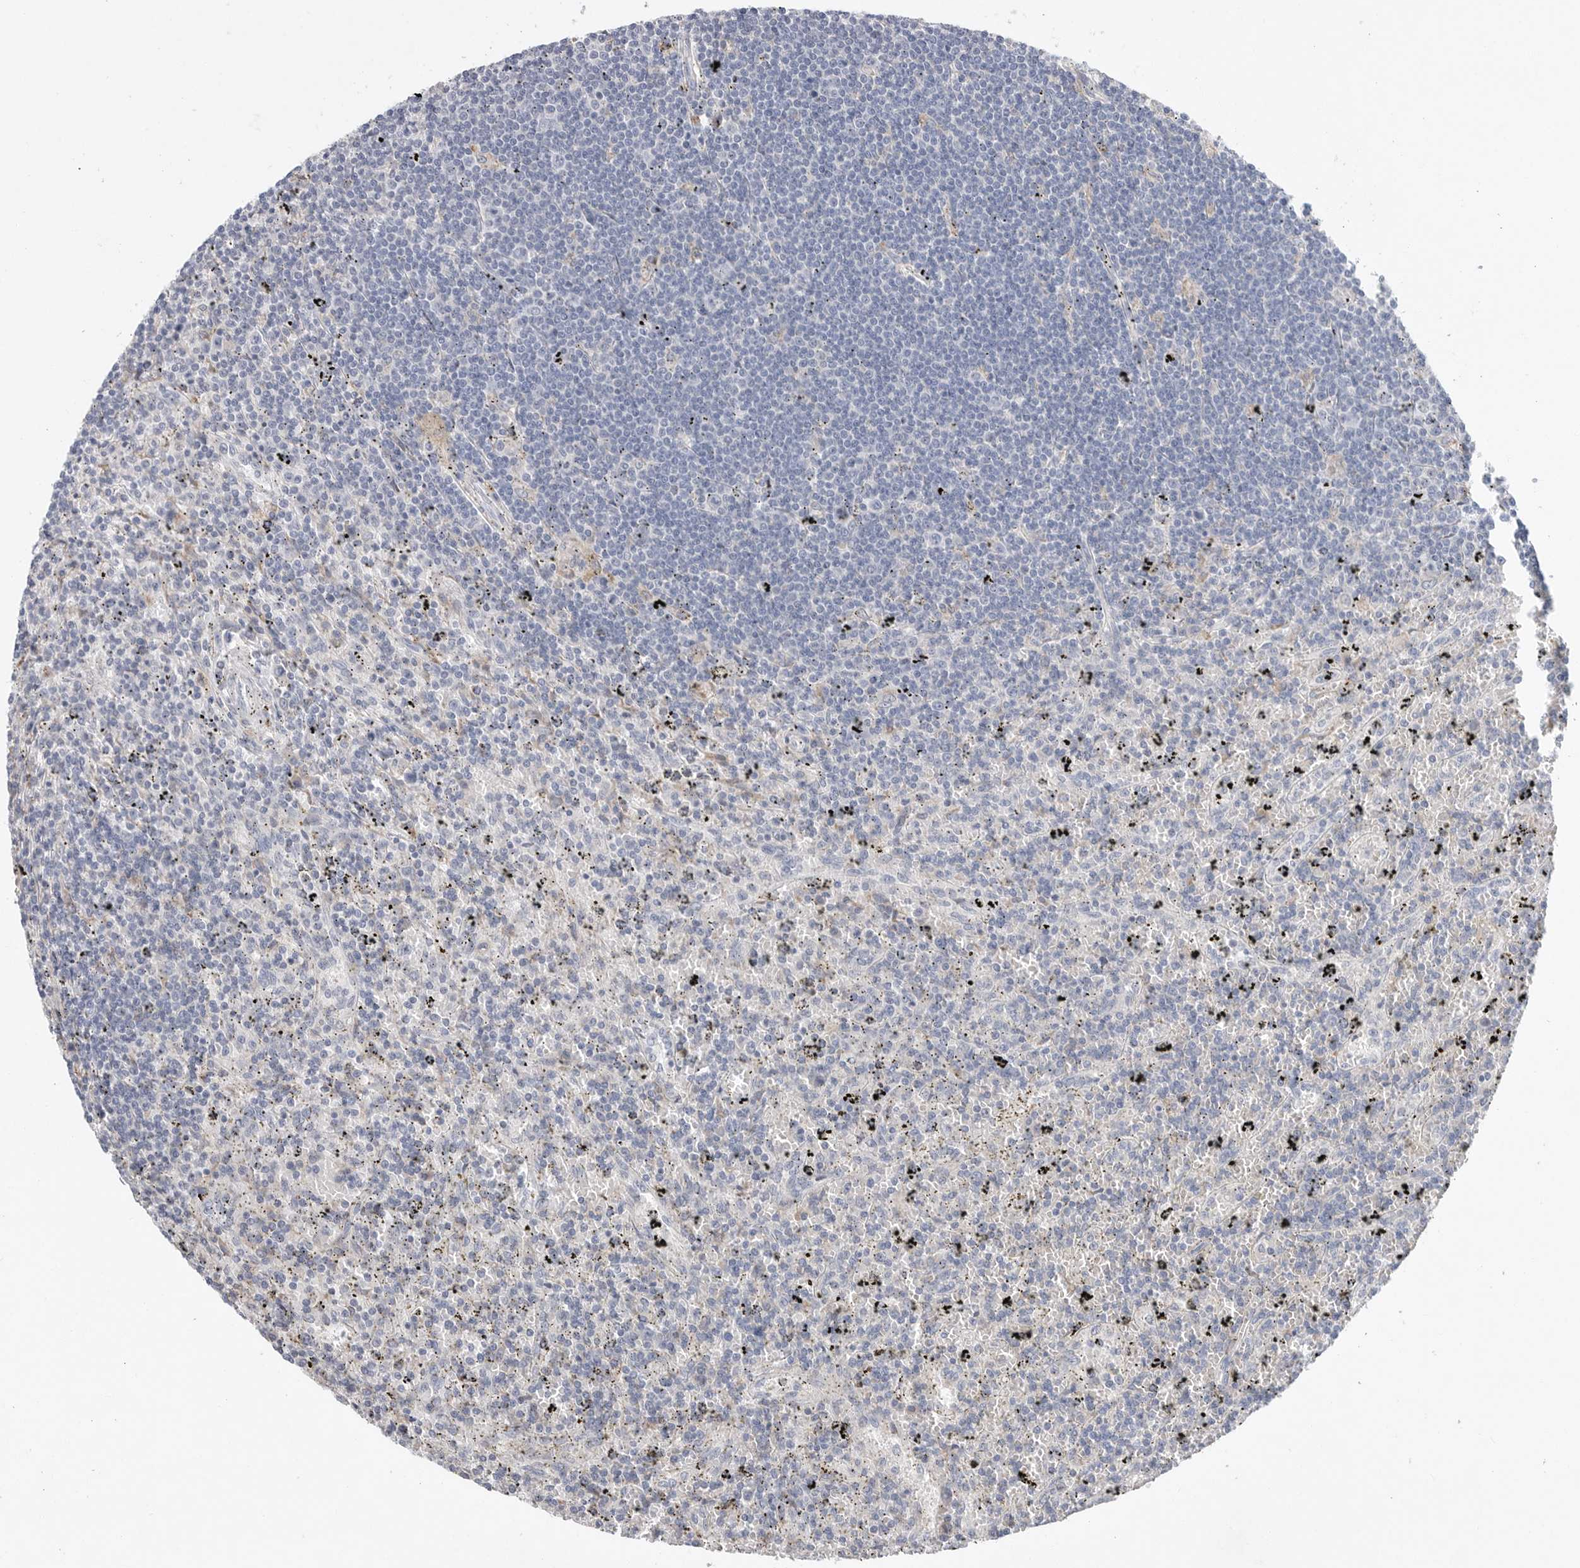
{"staining": {"intensity": "negative", "quantity": "none", "location": "none"}, "tissue": "lymphoma", "cell_type": "Tumor cells", "image_type": "cancer", "snomed": [{"axis": "morphology", "description": "Malignant lymphoma, non-Hodgkin's type, Low grade"}, {"axis": "topography", "description": "Spleen"}], "caption": "IHC photomicrograph of neoplastic tissue: human lymphoma stained with DAB reveals no significant protein positivity in tumor cells.", "gene": "CAMK2B", "patient": {"sex": "male", "age": 76}}